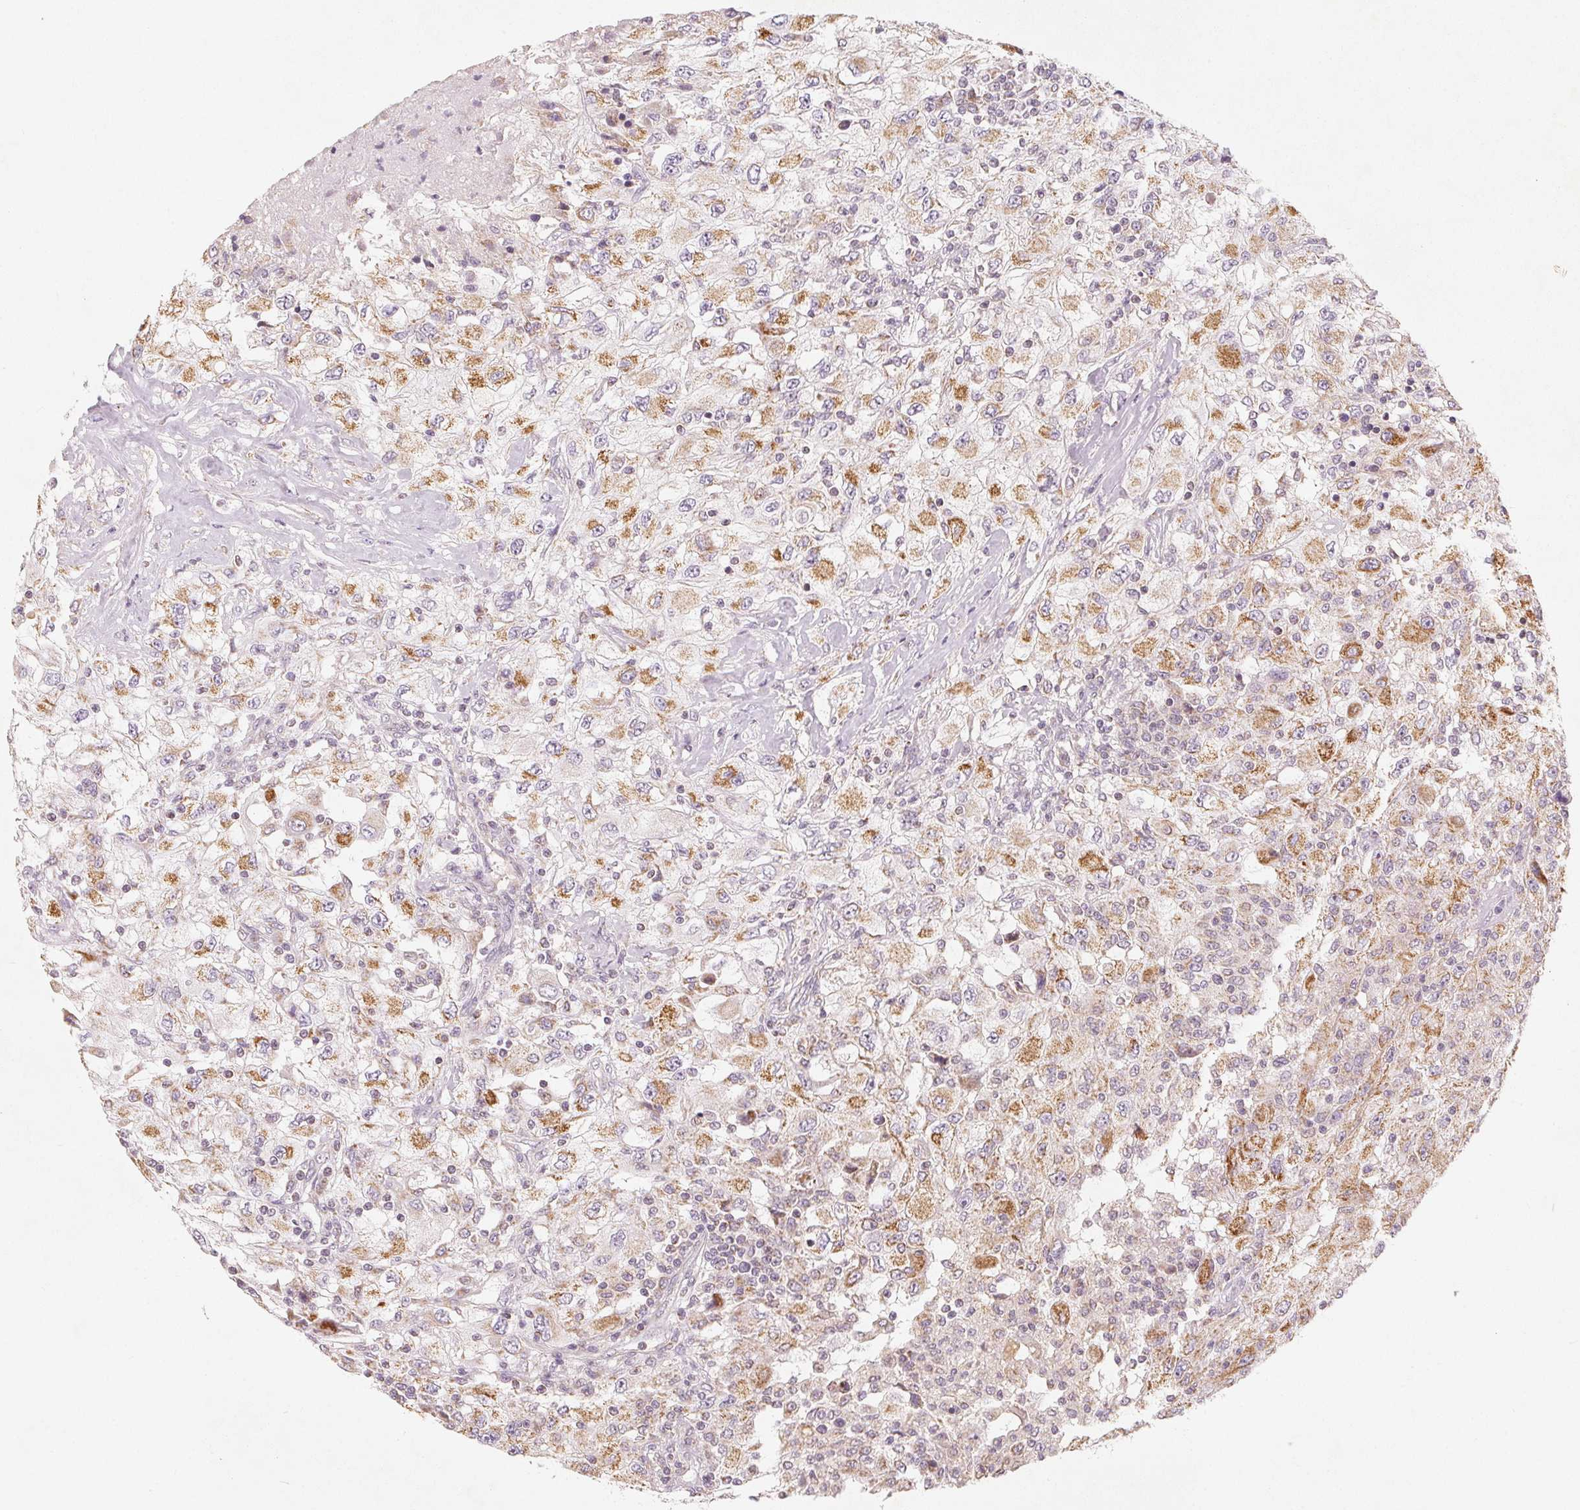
{"staining": {"intensity": "moderate", "quantity": "25%-75%", "location": "cytoplasmic/membranous"}, "tissue": "renal cancer", "cell_type": "Tumor cells", "image_type": "cancer", "snomed": [{"axis": "morphology", "description": "Adenocarcinoma, NOS"}, {"axis": "topography", "description": "Kidney"}], "caption": "Tumor cells demonstrate moderate cytoplasmic/membranous expression in about 25%-75% of cells in renal cancer.", "gene": "GHITM", "patient": {"sex": "female", "age": 67}}